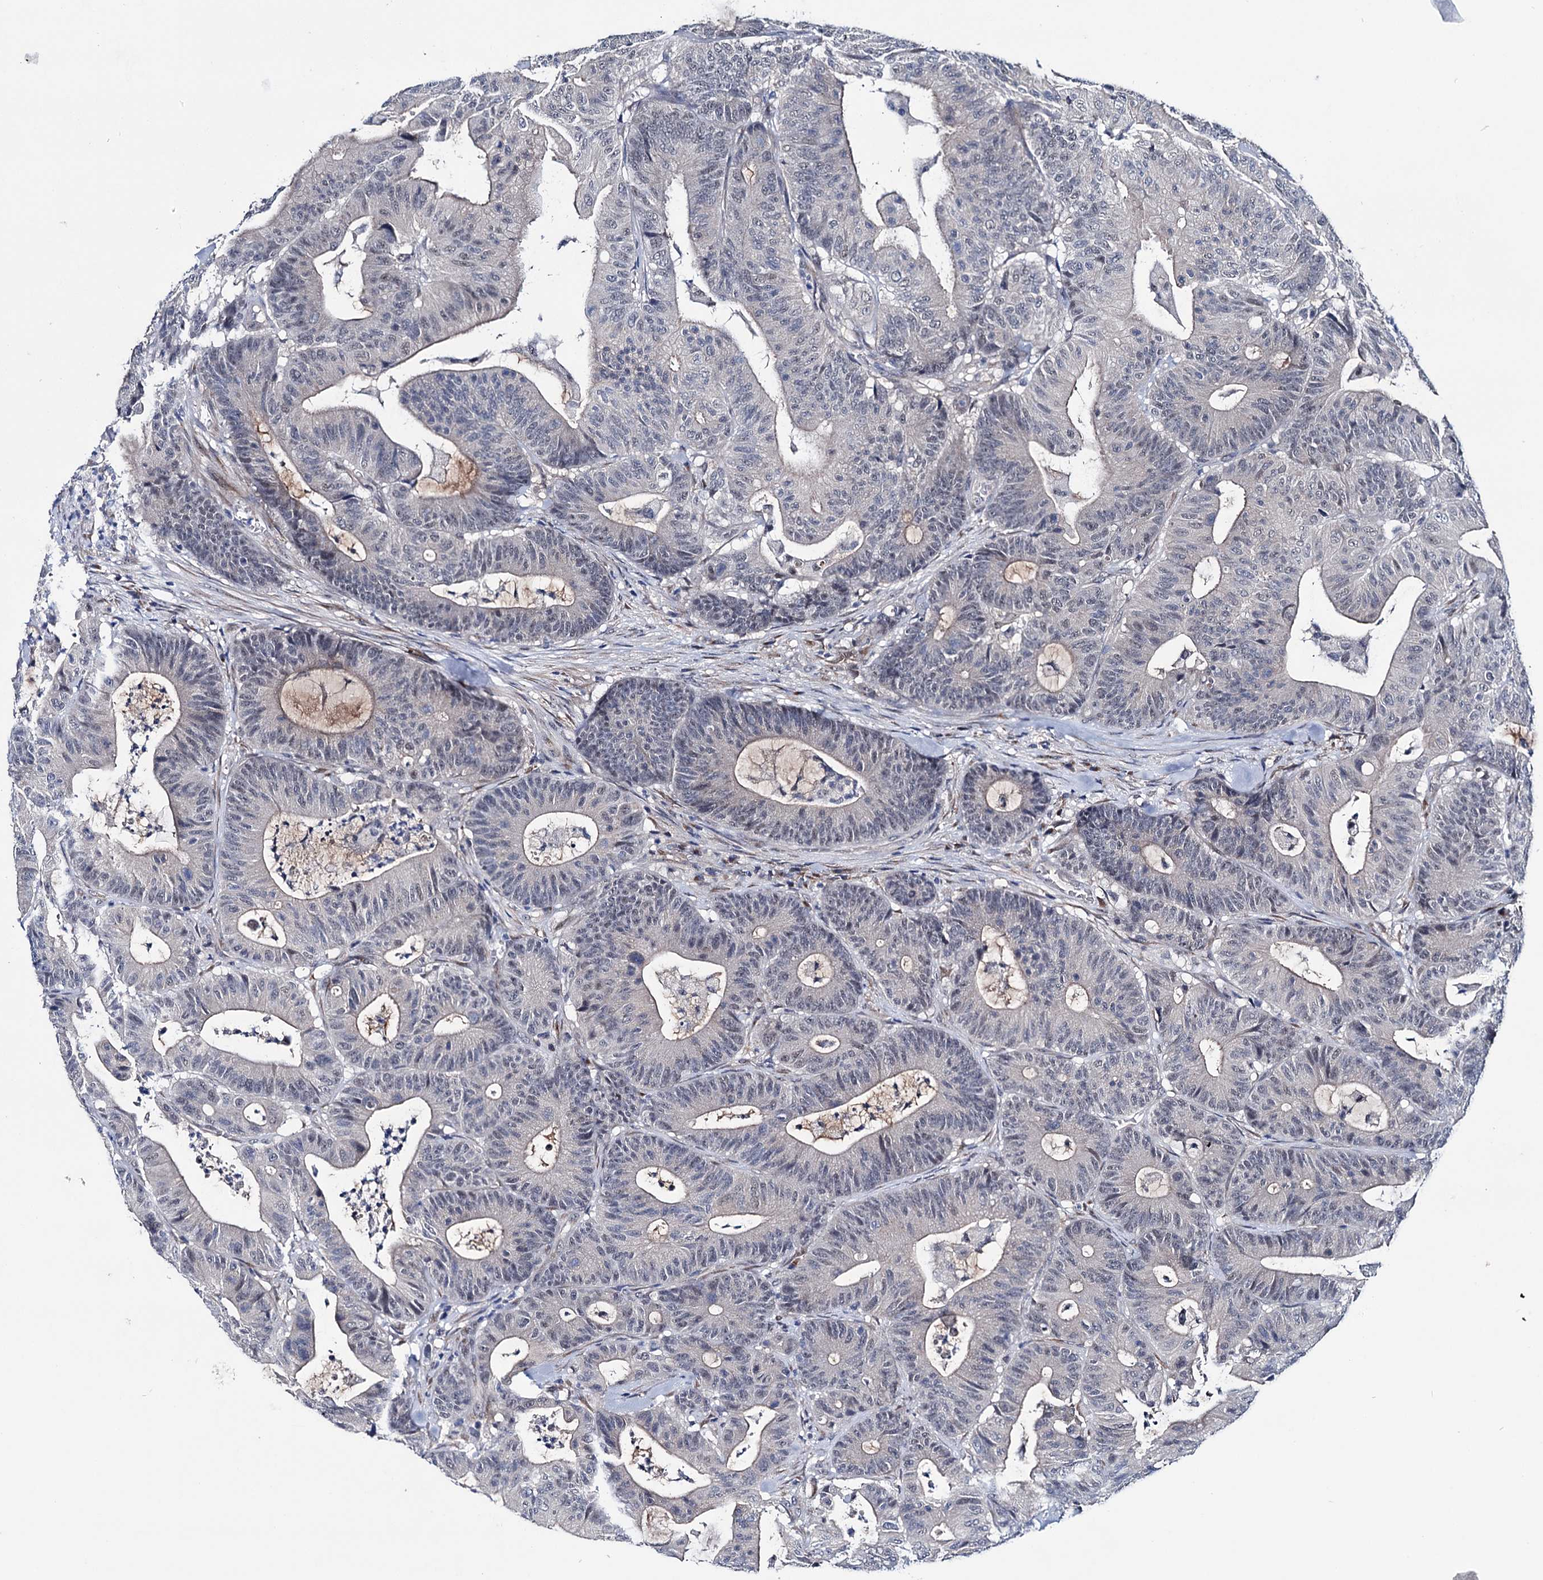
{"staining": {"intensity": "negative", "quantity": "none", "location": "none"}, "tissue": "colorectal cancer", "cell_type": "Tumor cells", "image_type": "cancer", "snomed": [{"axis": "morphology", "description": "Adenocarcinoma, NOS"}, {"axis": "topography", "description": "Colon"}], "caption": "Tumor cells are negative for protein expression in human colorectal adenocarcinoma. The staining is performed using DAB brown chromogen with nuclei counter-stained in using hematoxylin.", "gene": "EYA4", "patient": {"sex": "female", "age": 84}}